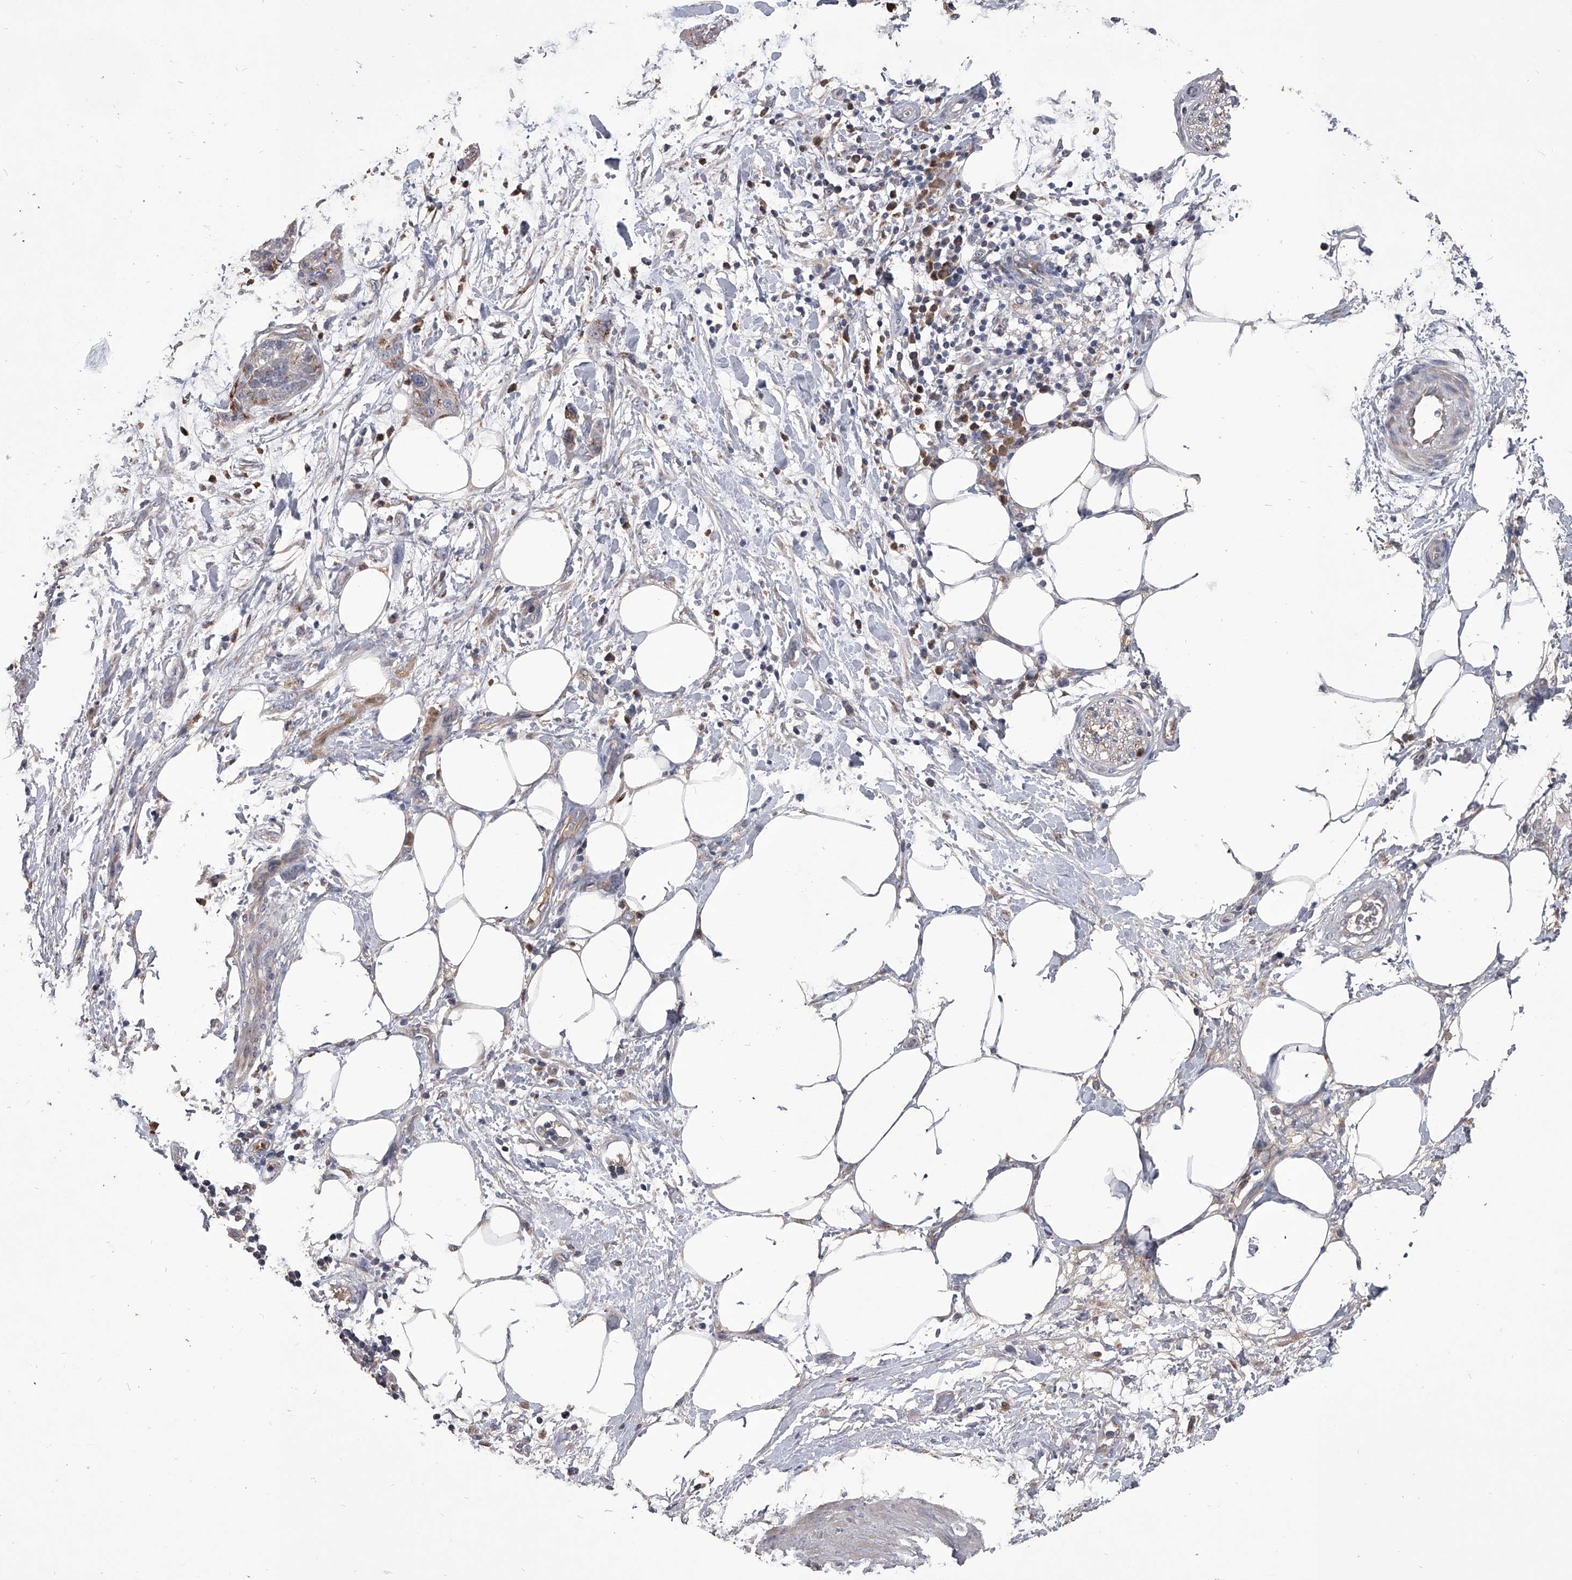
{"staining": {"intensity": "weak", "quantity": "<25%", "location": "cytoplasmic/membranous"}, "tissue": "pancreatic cancer", "cell_type": "Tumor cells", "image_type": "cancer", "snomed": [{"axis": "morphology", "description": "Adenocarcinoma, NOS"}, {"axis": "topography", "description": "Pancreas"}], "caption": "This is a histopathology image of IHC staining of pancreatic cancer (adenocarcinoma), which shows no staining in tumor cells.", "gene": "NRP1", "patient": {"sex": "female", "age": 78}}